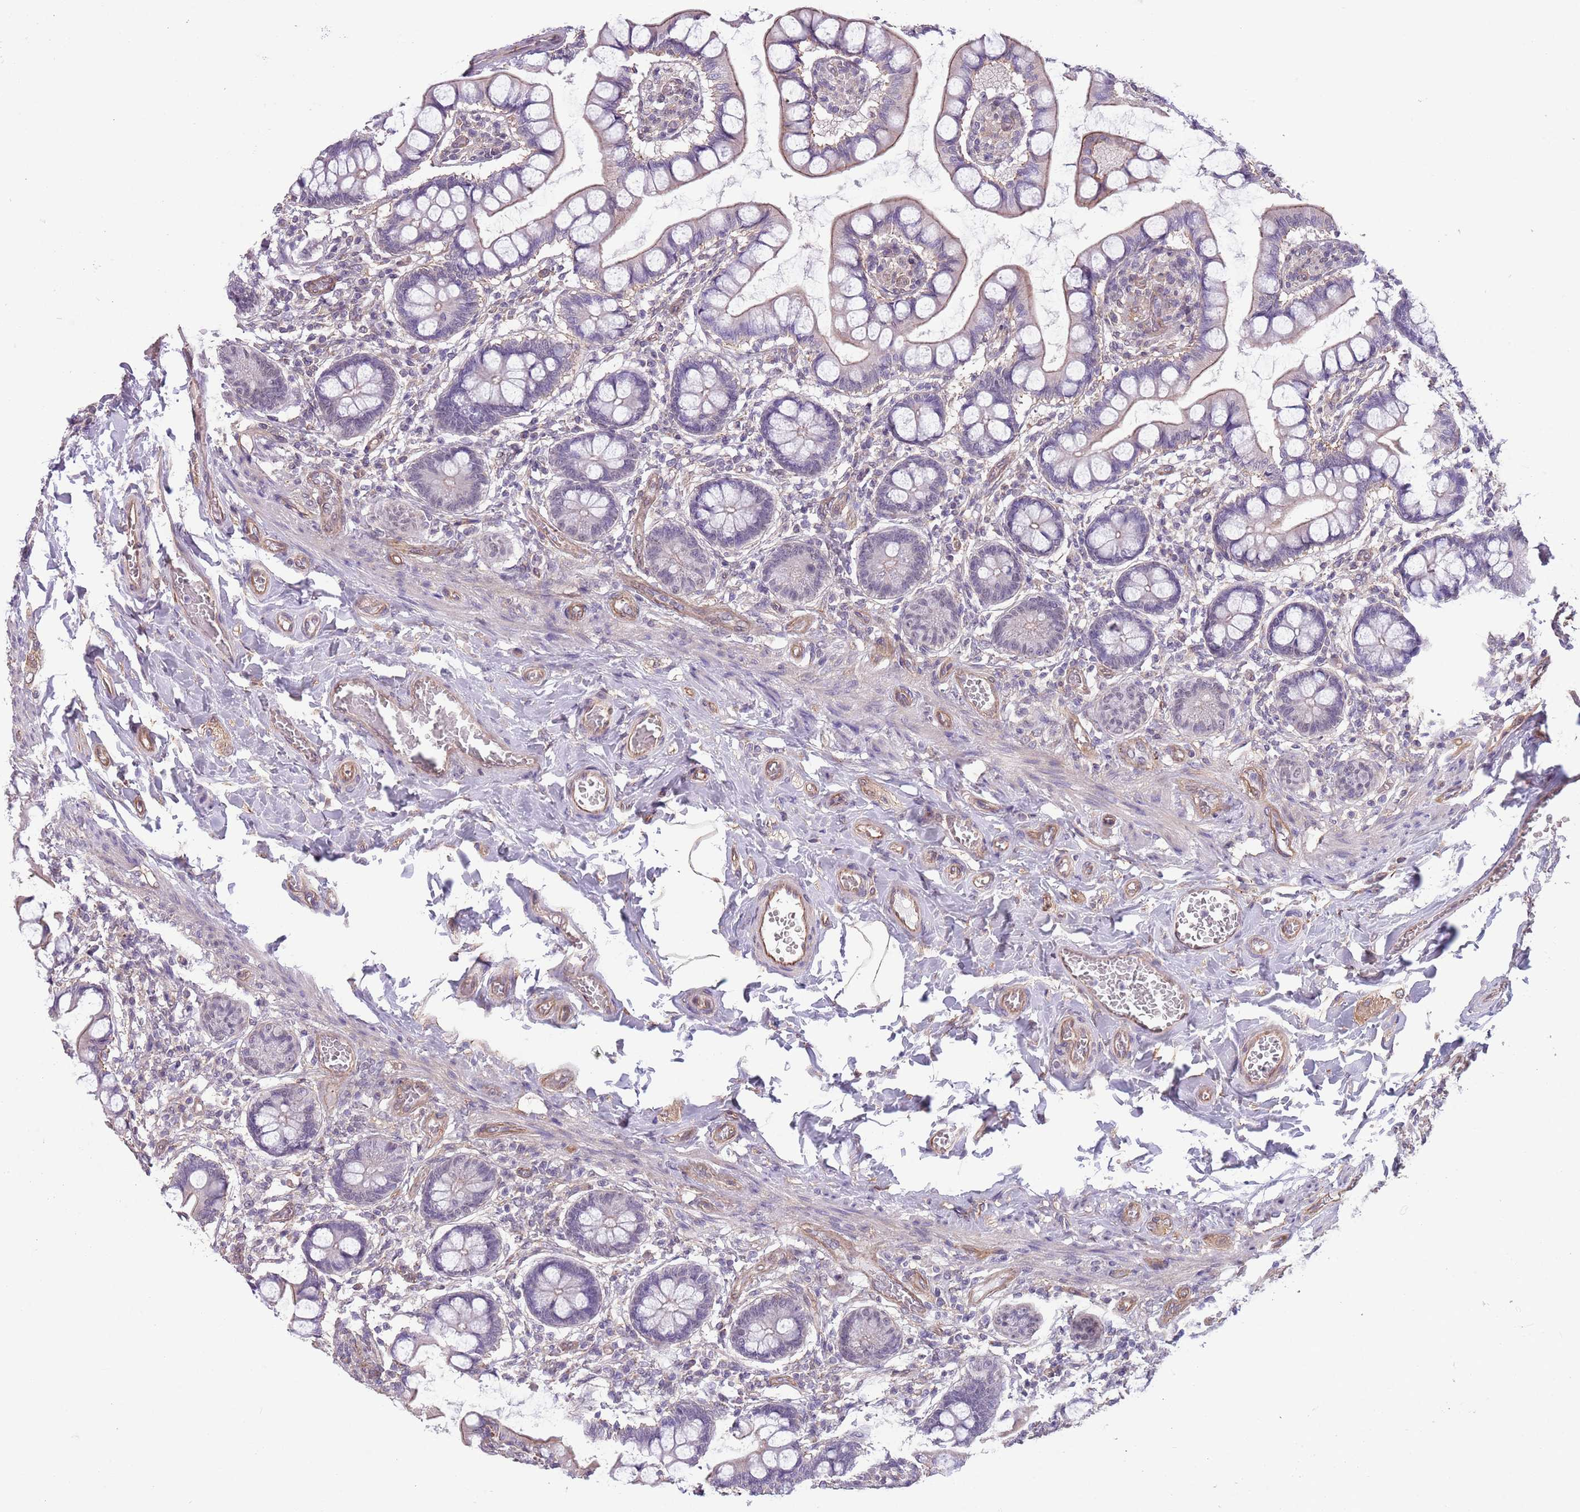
{"staining": {"intensity": "moderate", "quantity": "<25%", "location": "cytoplasmic/membranous"}, "tissue": "small intestine", "cell_type": "Glandular cells", "image_type": "normal", "snomed": [{"axis": "morphology", "description": "Normal tissue, NOS"}, {"axis": "topography", "description": "Small intestine"}], "caption": "Small intestine stained with IHC shows moderate cytoplasmic/membranous positivity in about <25% of glandular cells. (DAB IHC, brown staining for protein, blue staining for nuclei).", "gene": "CREBZF", "patient": {"sex": "male", "age": 52}}